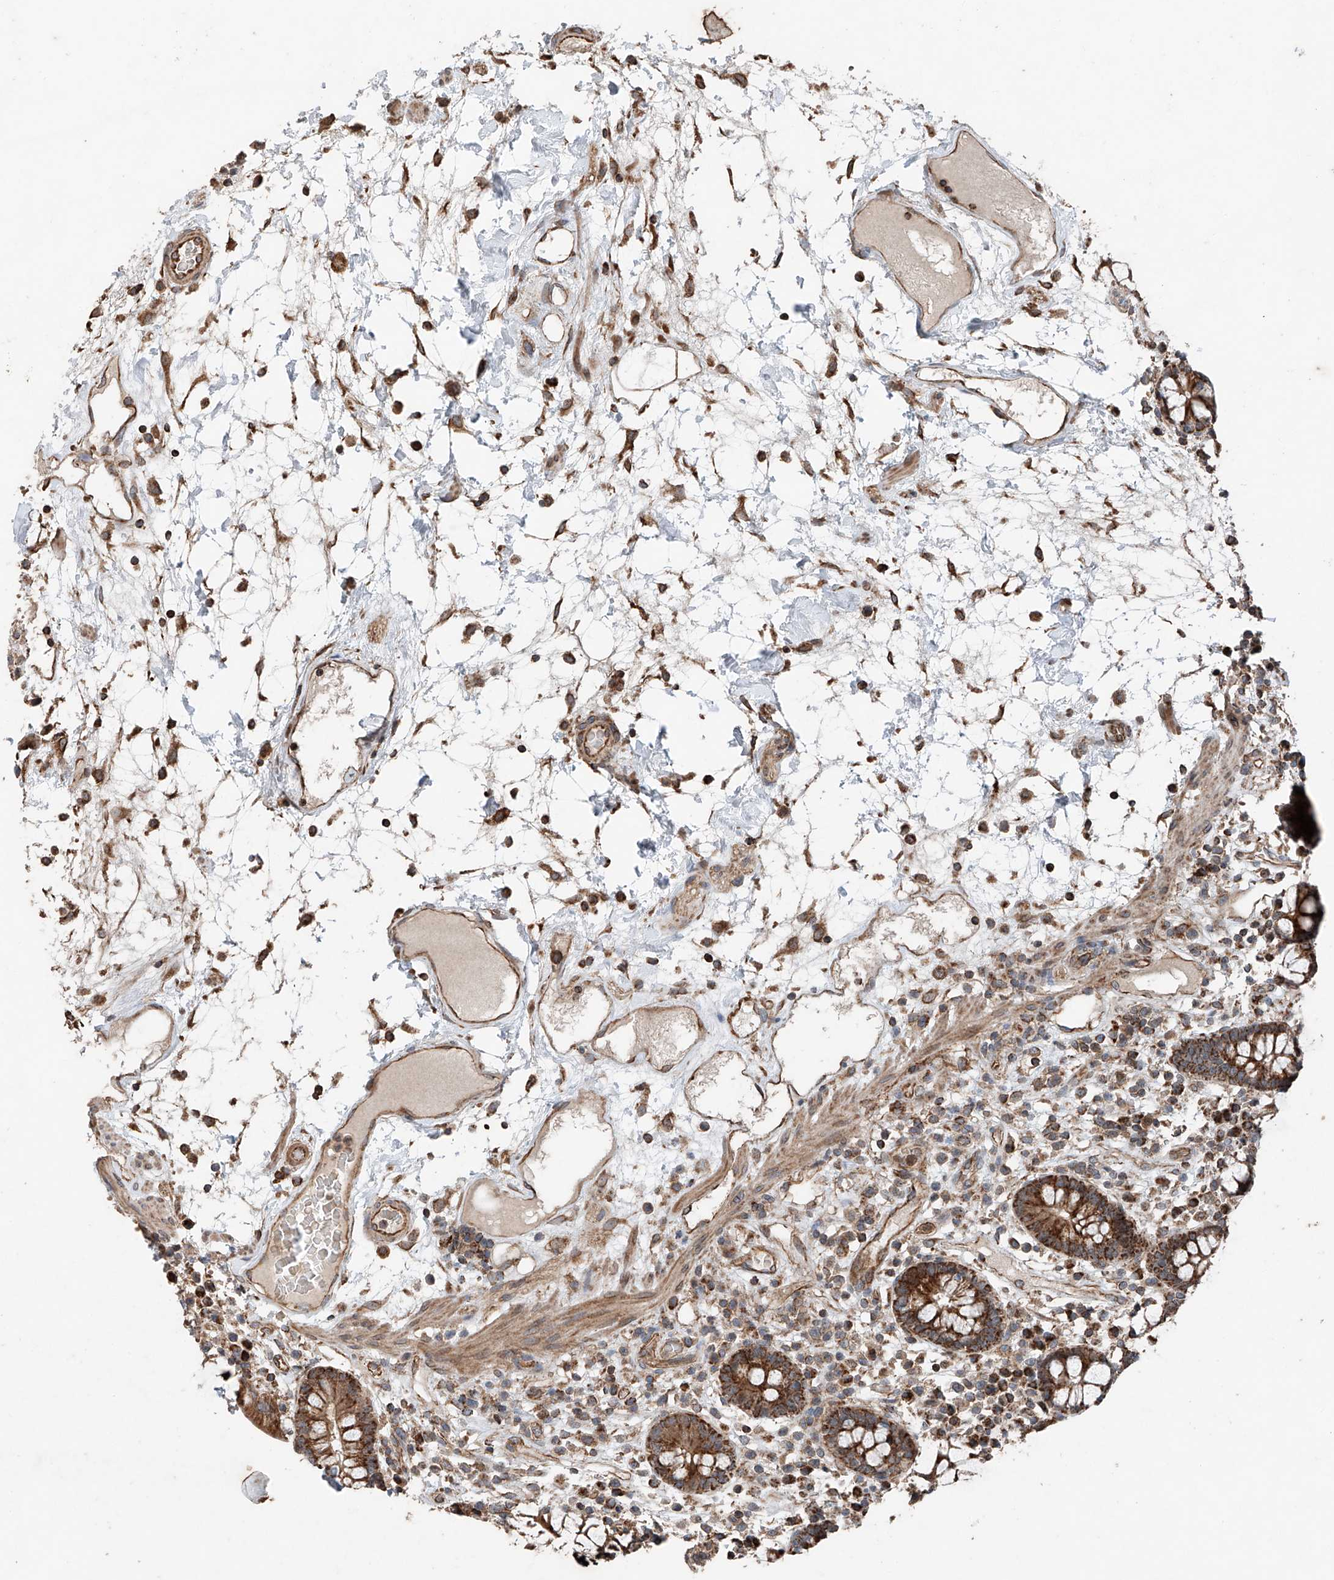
{"staining": {"intensity": "strong", "quantity": ">75%", "location": "cytoplasmic/membranous"}, "tissue": "colon", "cell_type": "Endothelial cells", "image_type": "normal", "snomed": [{"axis": "morphology", "description": "Normal tissue, NOS"}, {"axis": "topography", "description": "Colon"}], "caption": "Immunohistochemistry histopathology image of benign colon: colon stained using immunohistochemistry exhibits high levels of strong protein expression localized specifically in the cytoplasmic/membranous of endothelial cells, appearing as a cytoplasmic/membranous brown color.", "gene": "AP4B1", "patient": {"sex": "female", "age": 79}}